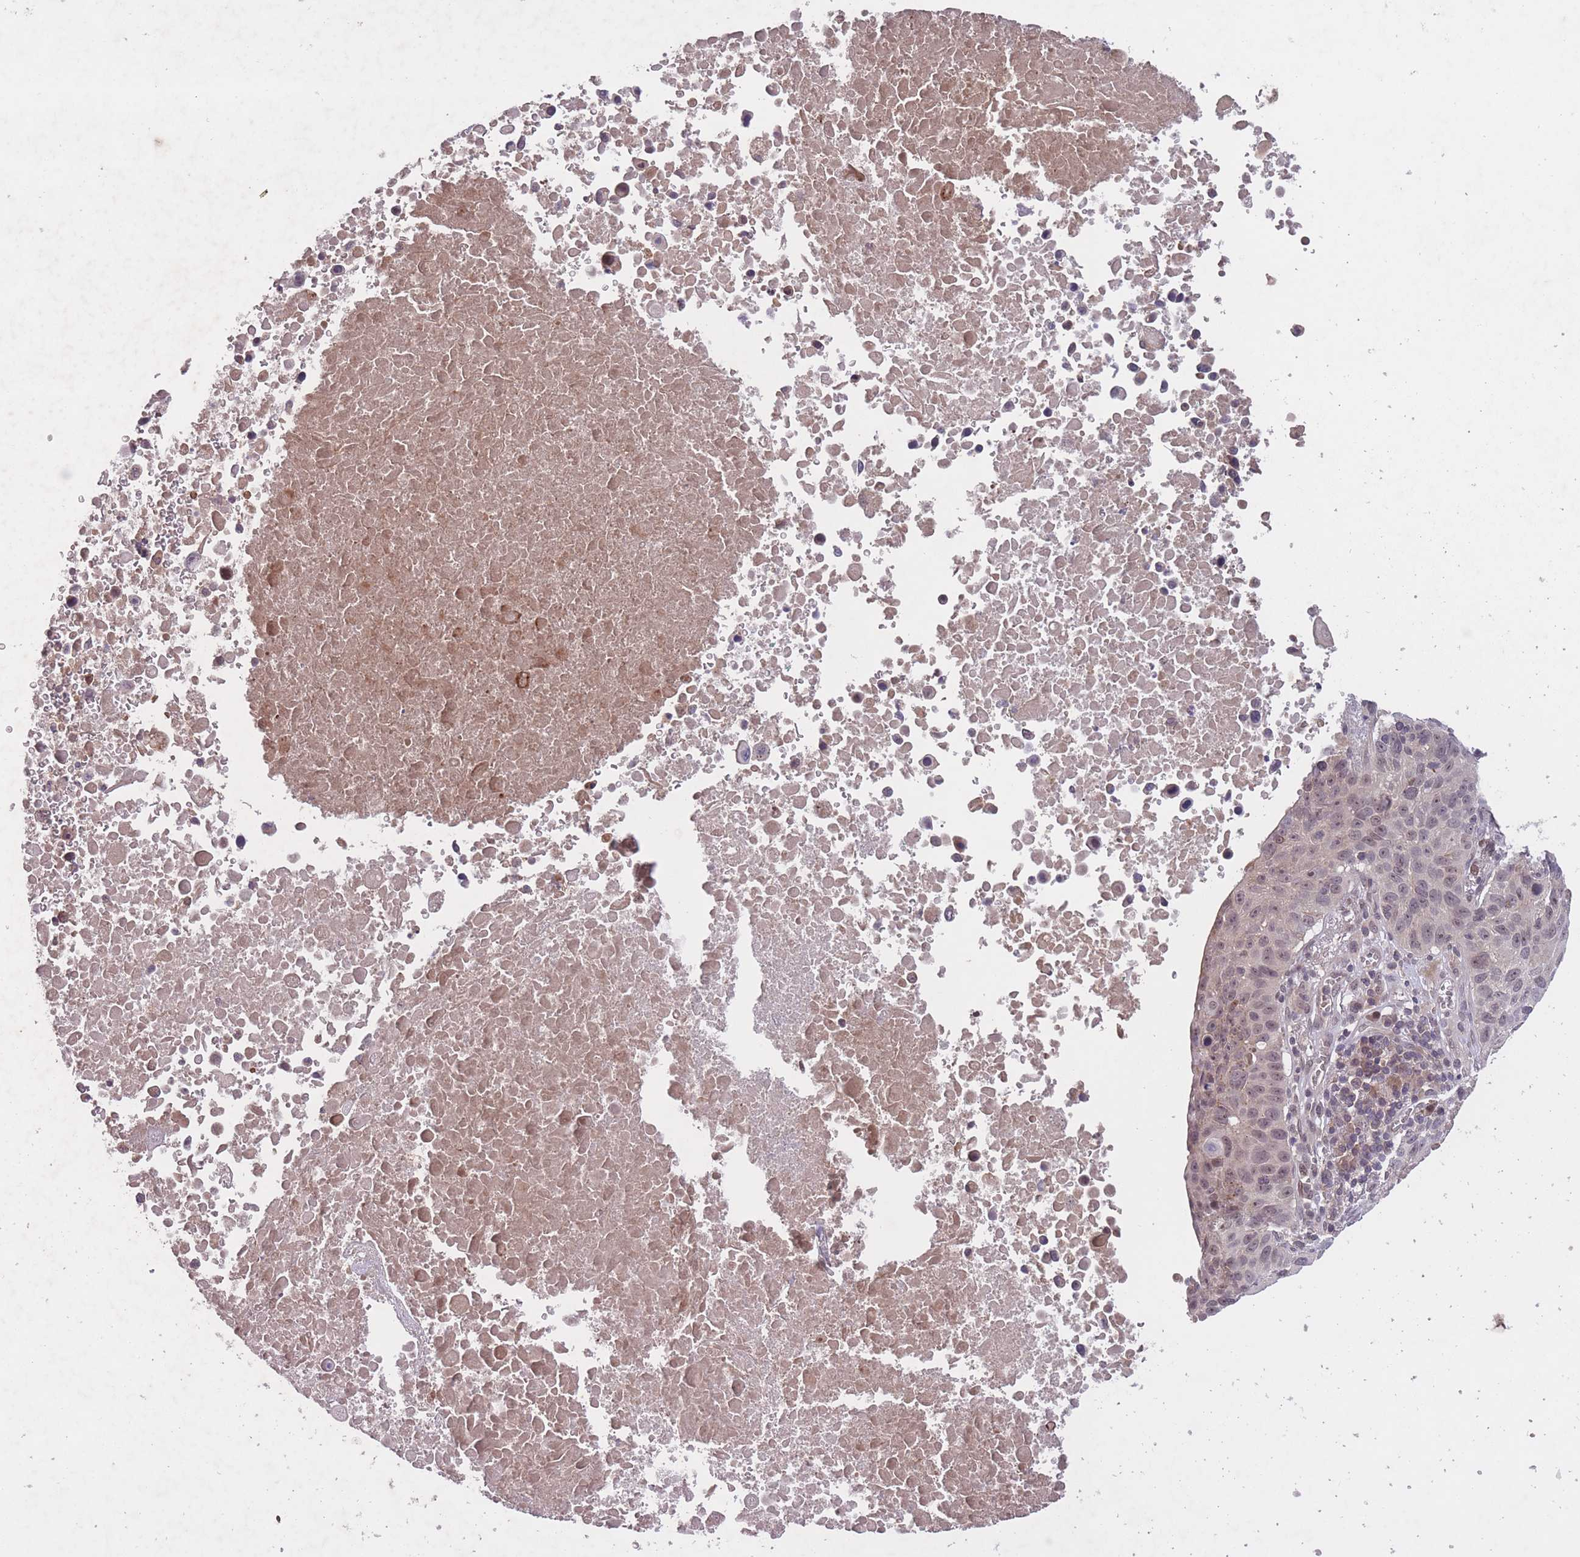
{"staining": {"intensity": "weak", "quantity": "<25%", "location": "nuclear"}, "tissue": "lung cancer", "cell_type": "Tumor cells", "image_type": "cancer", "snomed": [{"axis": "morphology", "description": "Squamous cell carcinoma, NOS"}, {"axis": "topography", "description": "Lung"}], "caption": "A micrograph of lung cancer (squamous cell carcinoma) stained for a protein exhibits no brown staining in tumor cells.", "gene": "SECTM1", "patient": {"sex": "male", "age": 66}}